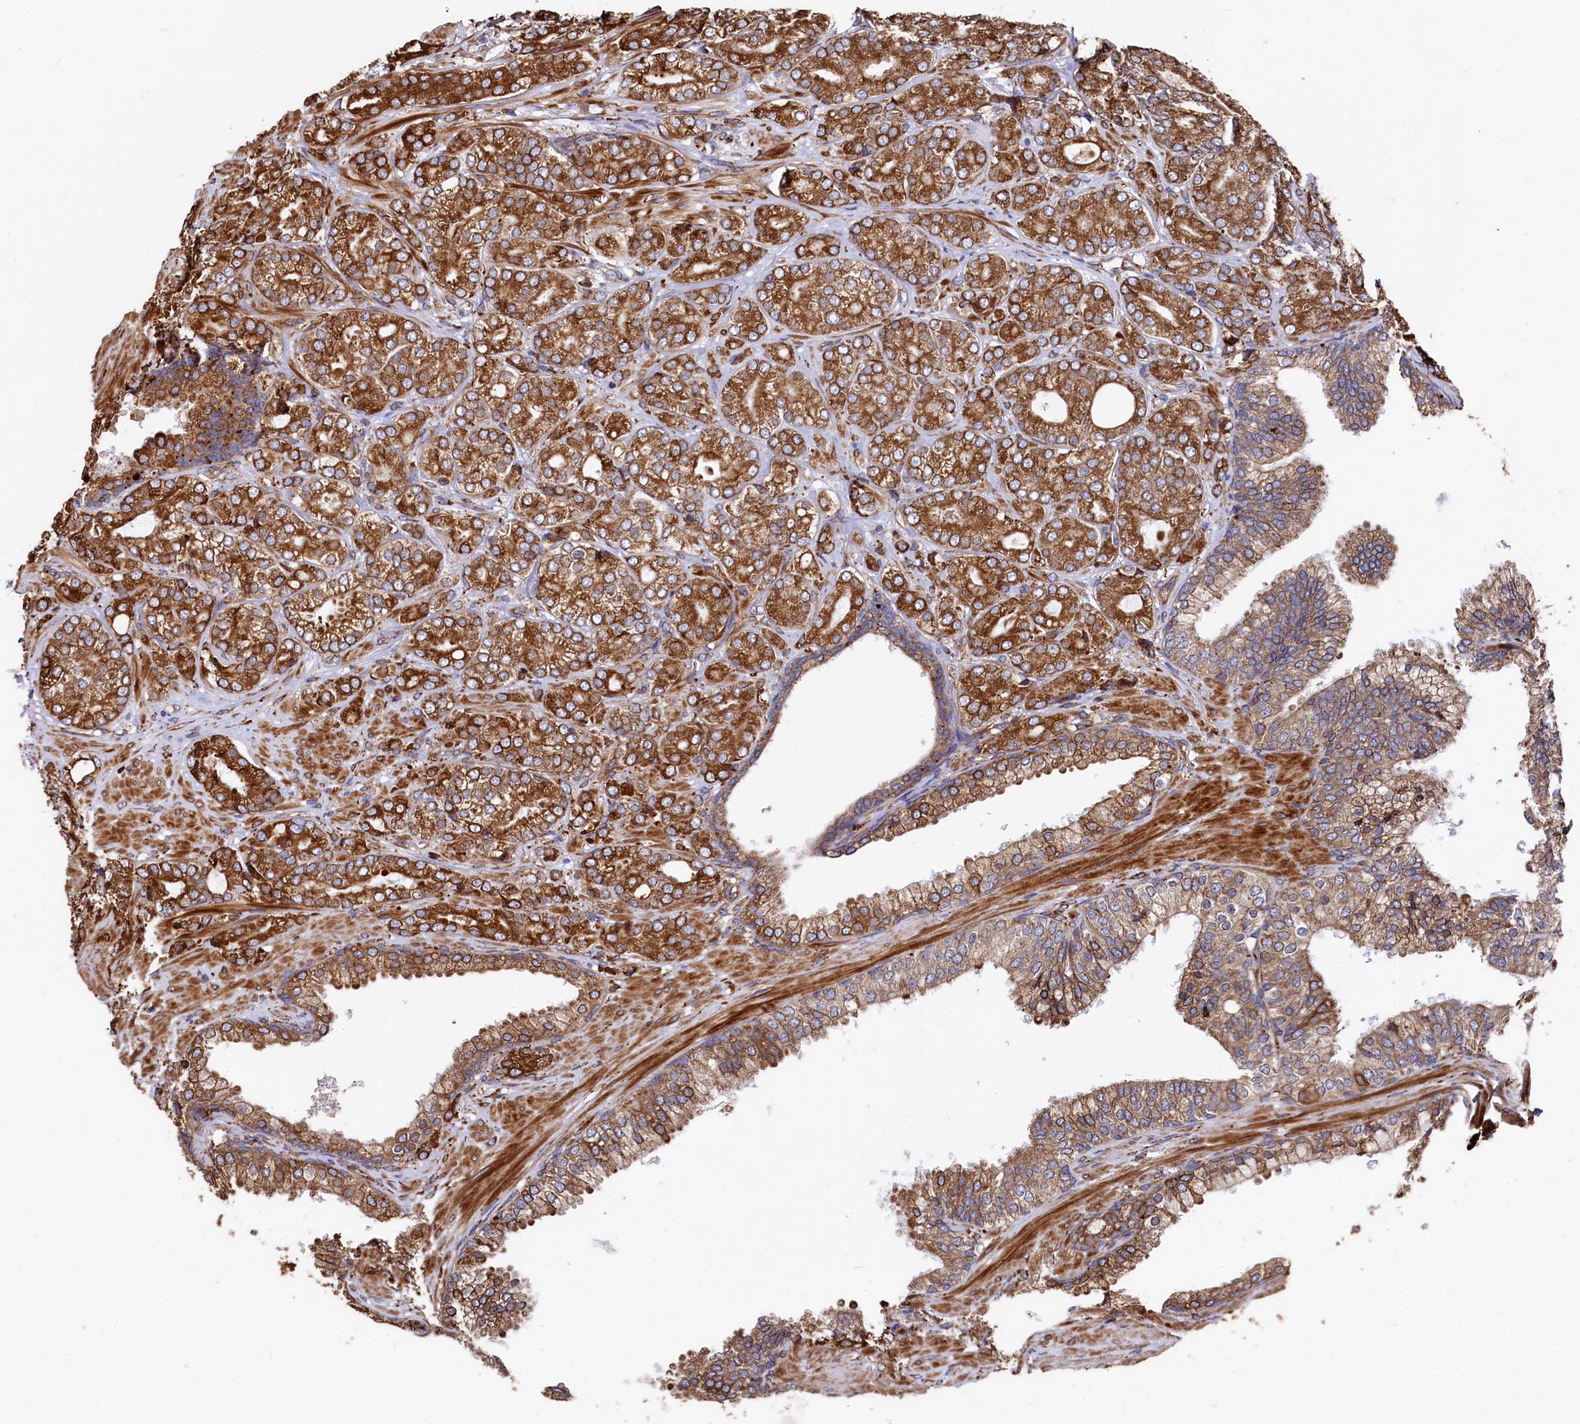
{"staining": {"intensity": "strong", "quantity": ">75%", "location": "cytoplasmic/membranous"}, "tissue": "prostate cancer", "cell_type": "Tumor cells", "image_type": "cancer", "snomed": [{"axis": "morphology", "description": "Adenocarcinoma, High grade"}, {"axis": "topography", "description": "Prostate"}], "caption": "Protein analysis of prostate high-grade adenocarcinoma tissue displays strong cytoplasmic/membranous staining in about >75% of tumor cells.", "gene": "NEURL1B", "patient": {"sex": "male", "age": 60}}